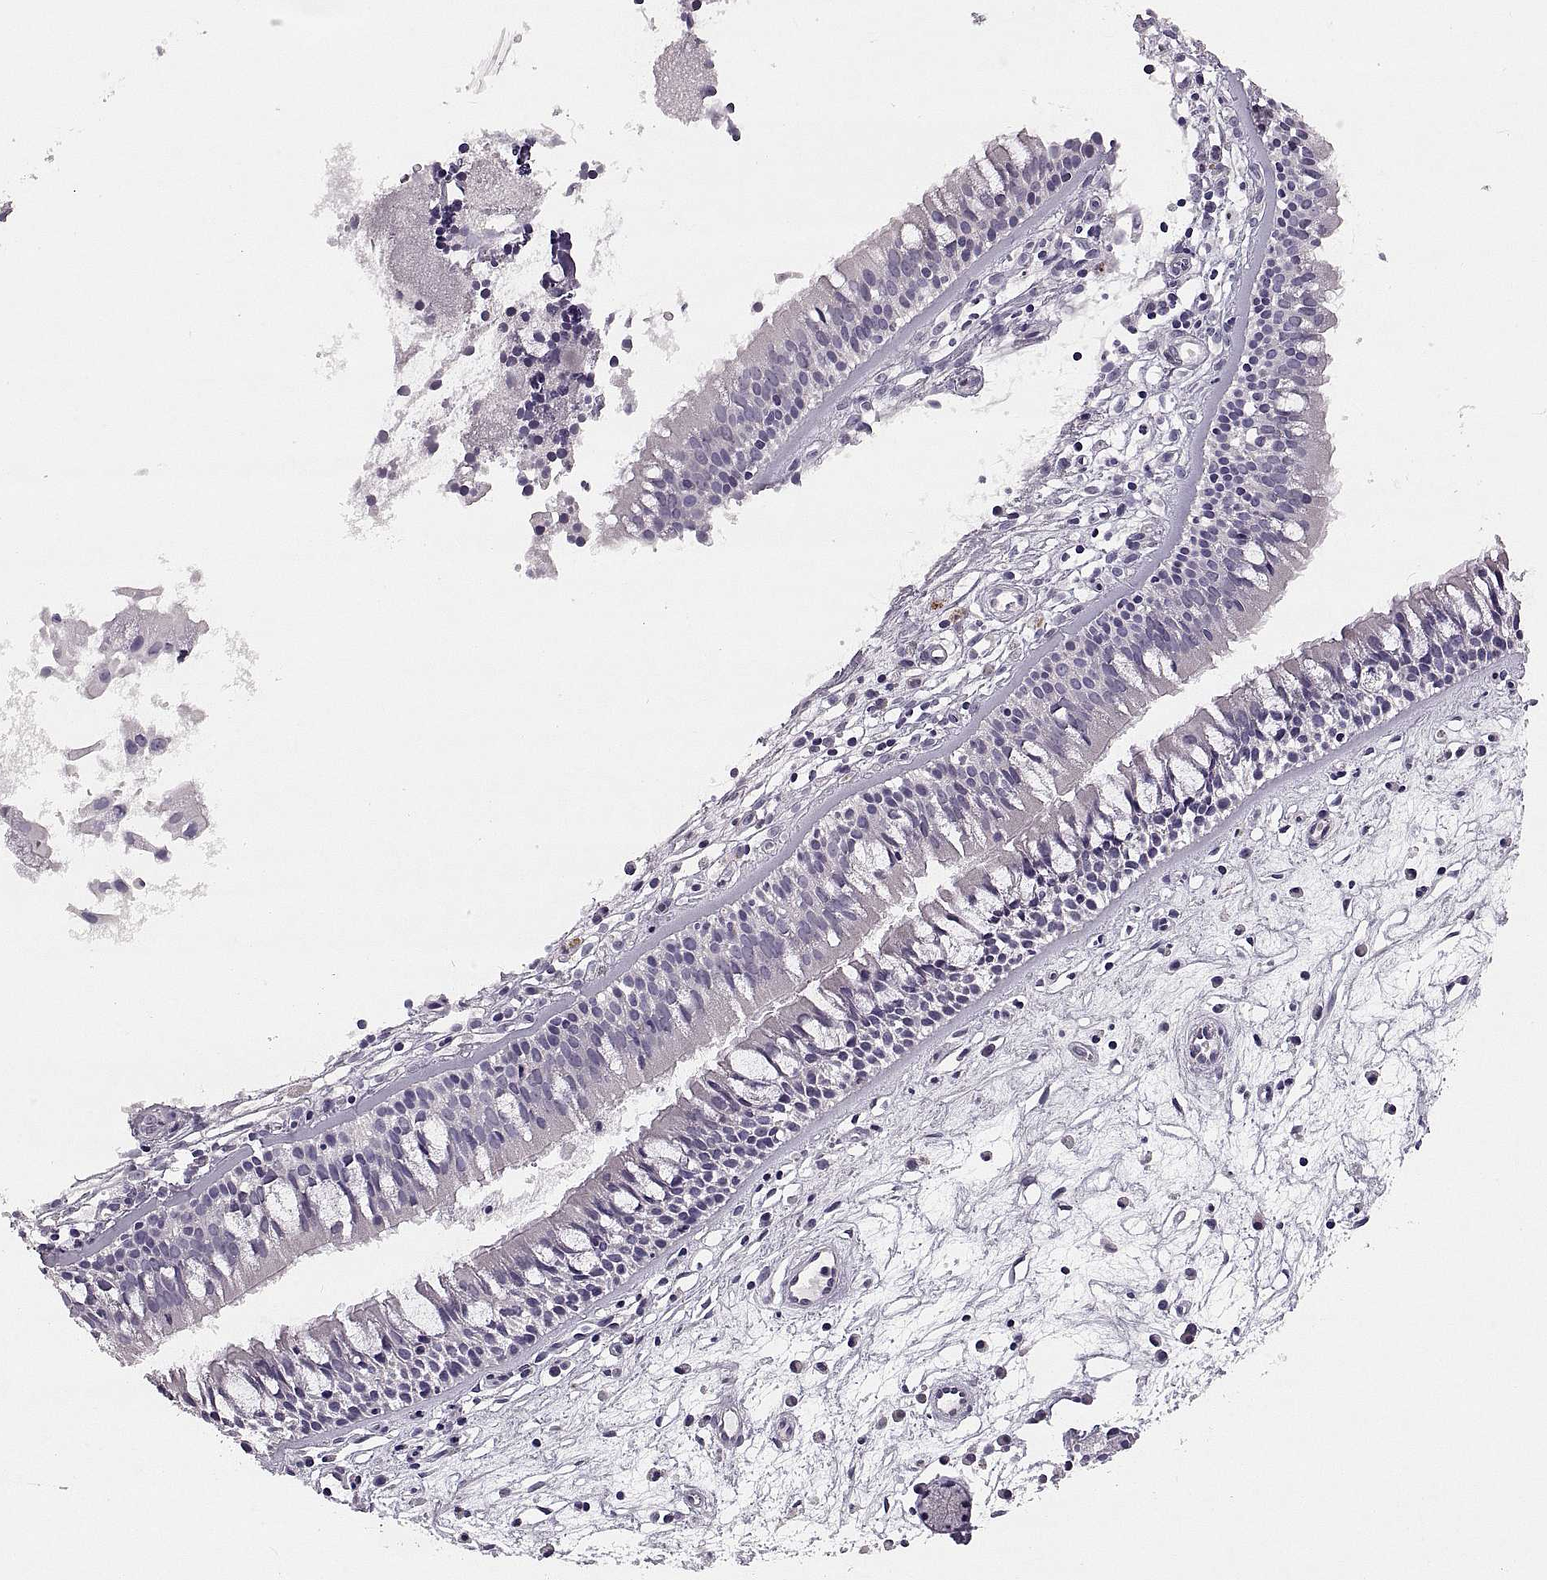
{"staining": {"intensity": "negative", "quantity": "none", "location": "none"}, "tissue": "nasopharynx", "cell_type": "Respiratory epithelial cells", "image_type": "normal", "snomed": [{"axis": "morphology", "description": "Normal tissue, NOS"}, {"axis": "topography", "description": "Nasopharynx"}], "caption": "Immunohistochemical staining of normal human nasopharynx demonstrates no significant staining in respiratory epithelial cells.", "gene": "ADH6", "patient": {"sex": "female", "age": 68}}